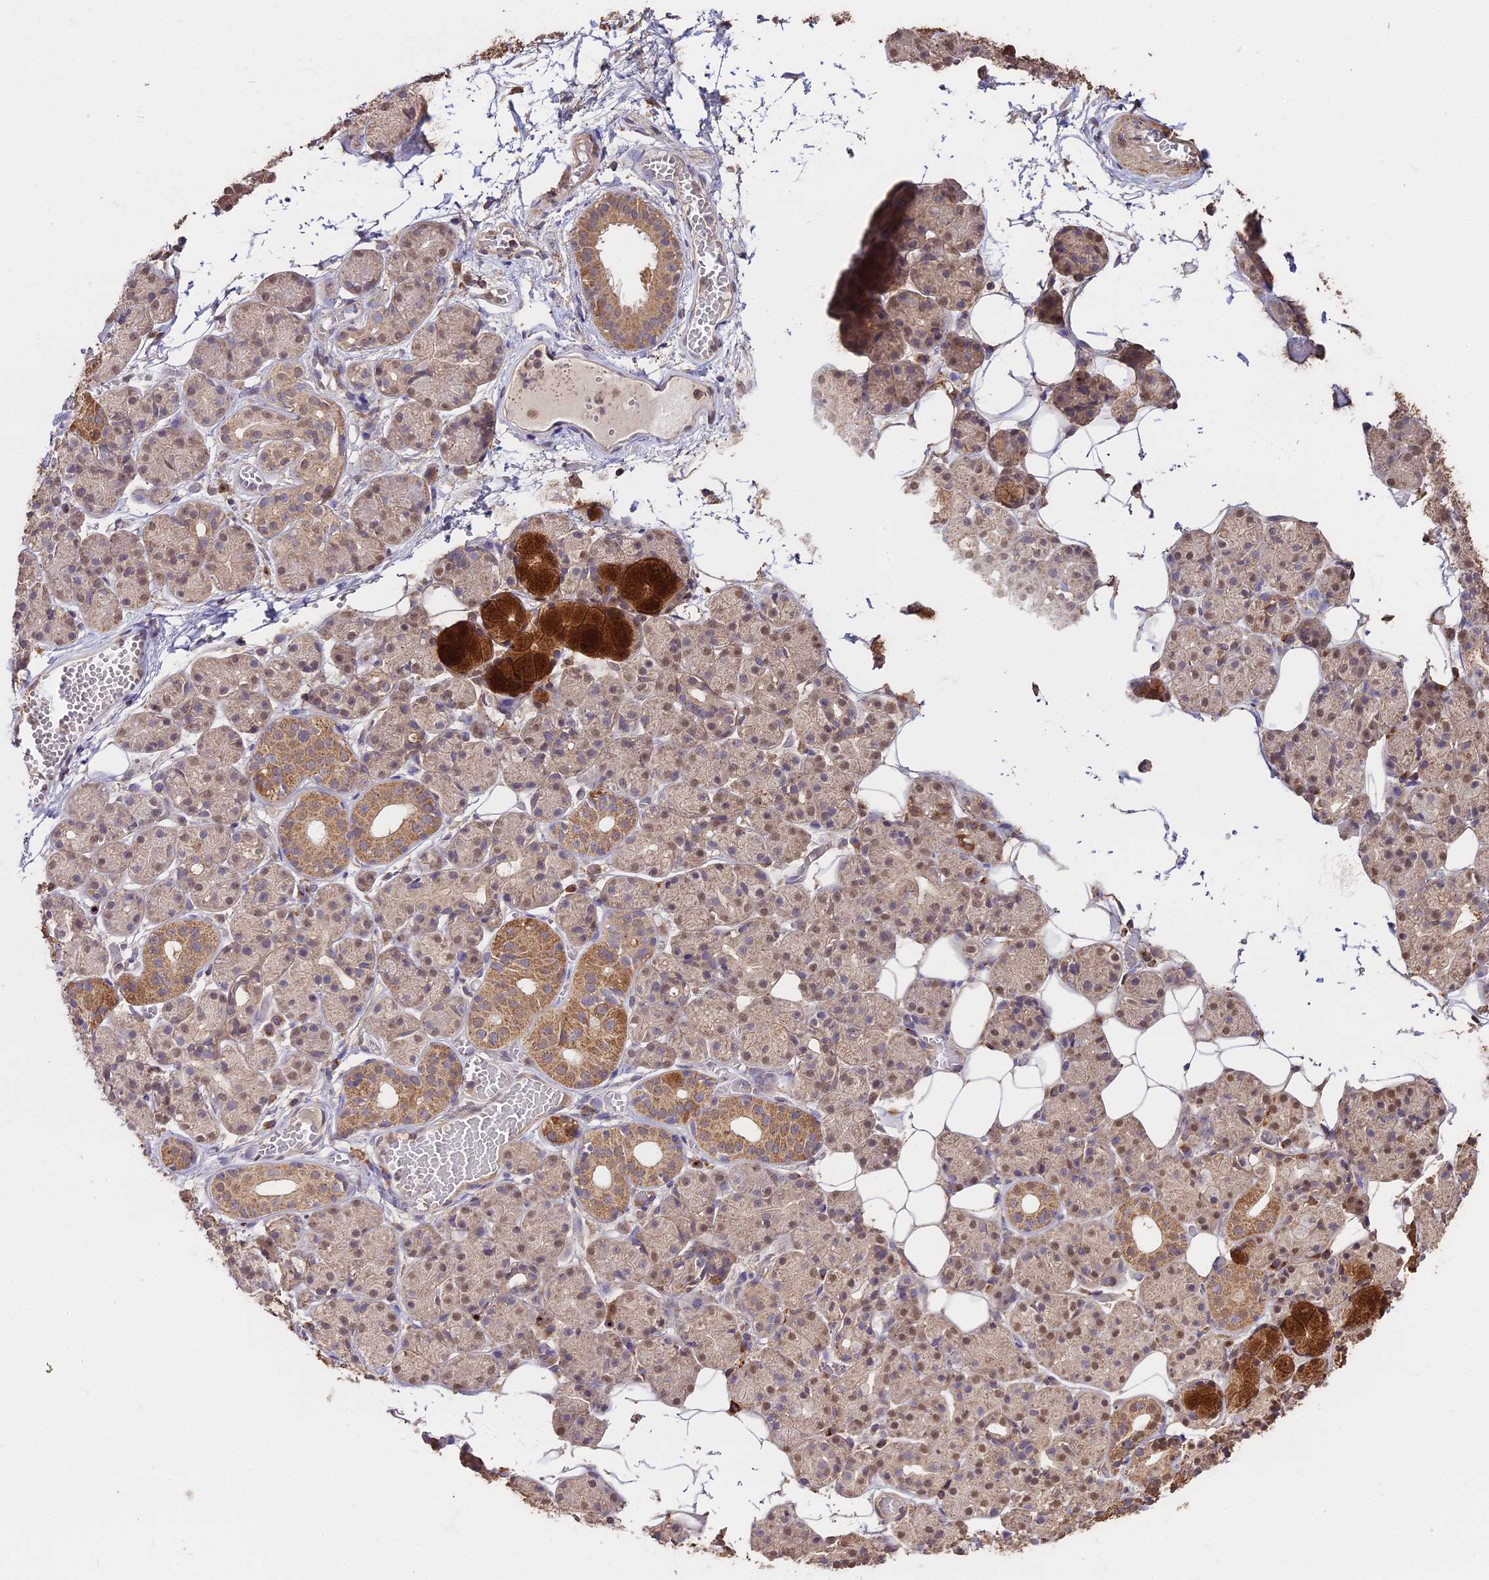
{"staining": {"intensity": "moderate", "quantity": "25%-75%", "location": "cytoplasmic/membranous,nuclear"}, "tissue": "salivary gland", "cell_type": "Glandular cells", "image_type": "normal", "snomed": [{"axis": "morphology", "description": "Normal tissue, NOS"}, {"axis": "topography", "description": "Salivary gland"}], "caption": "Human salivary gland stained with a brown dye exhibits moderate cytoplasmic/membranous,nuclear positive positivity in approximately 25%-75% of glandular cells.", "gene": "METTL13", "patient": {"sex": "male", "age": 63}}